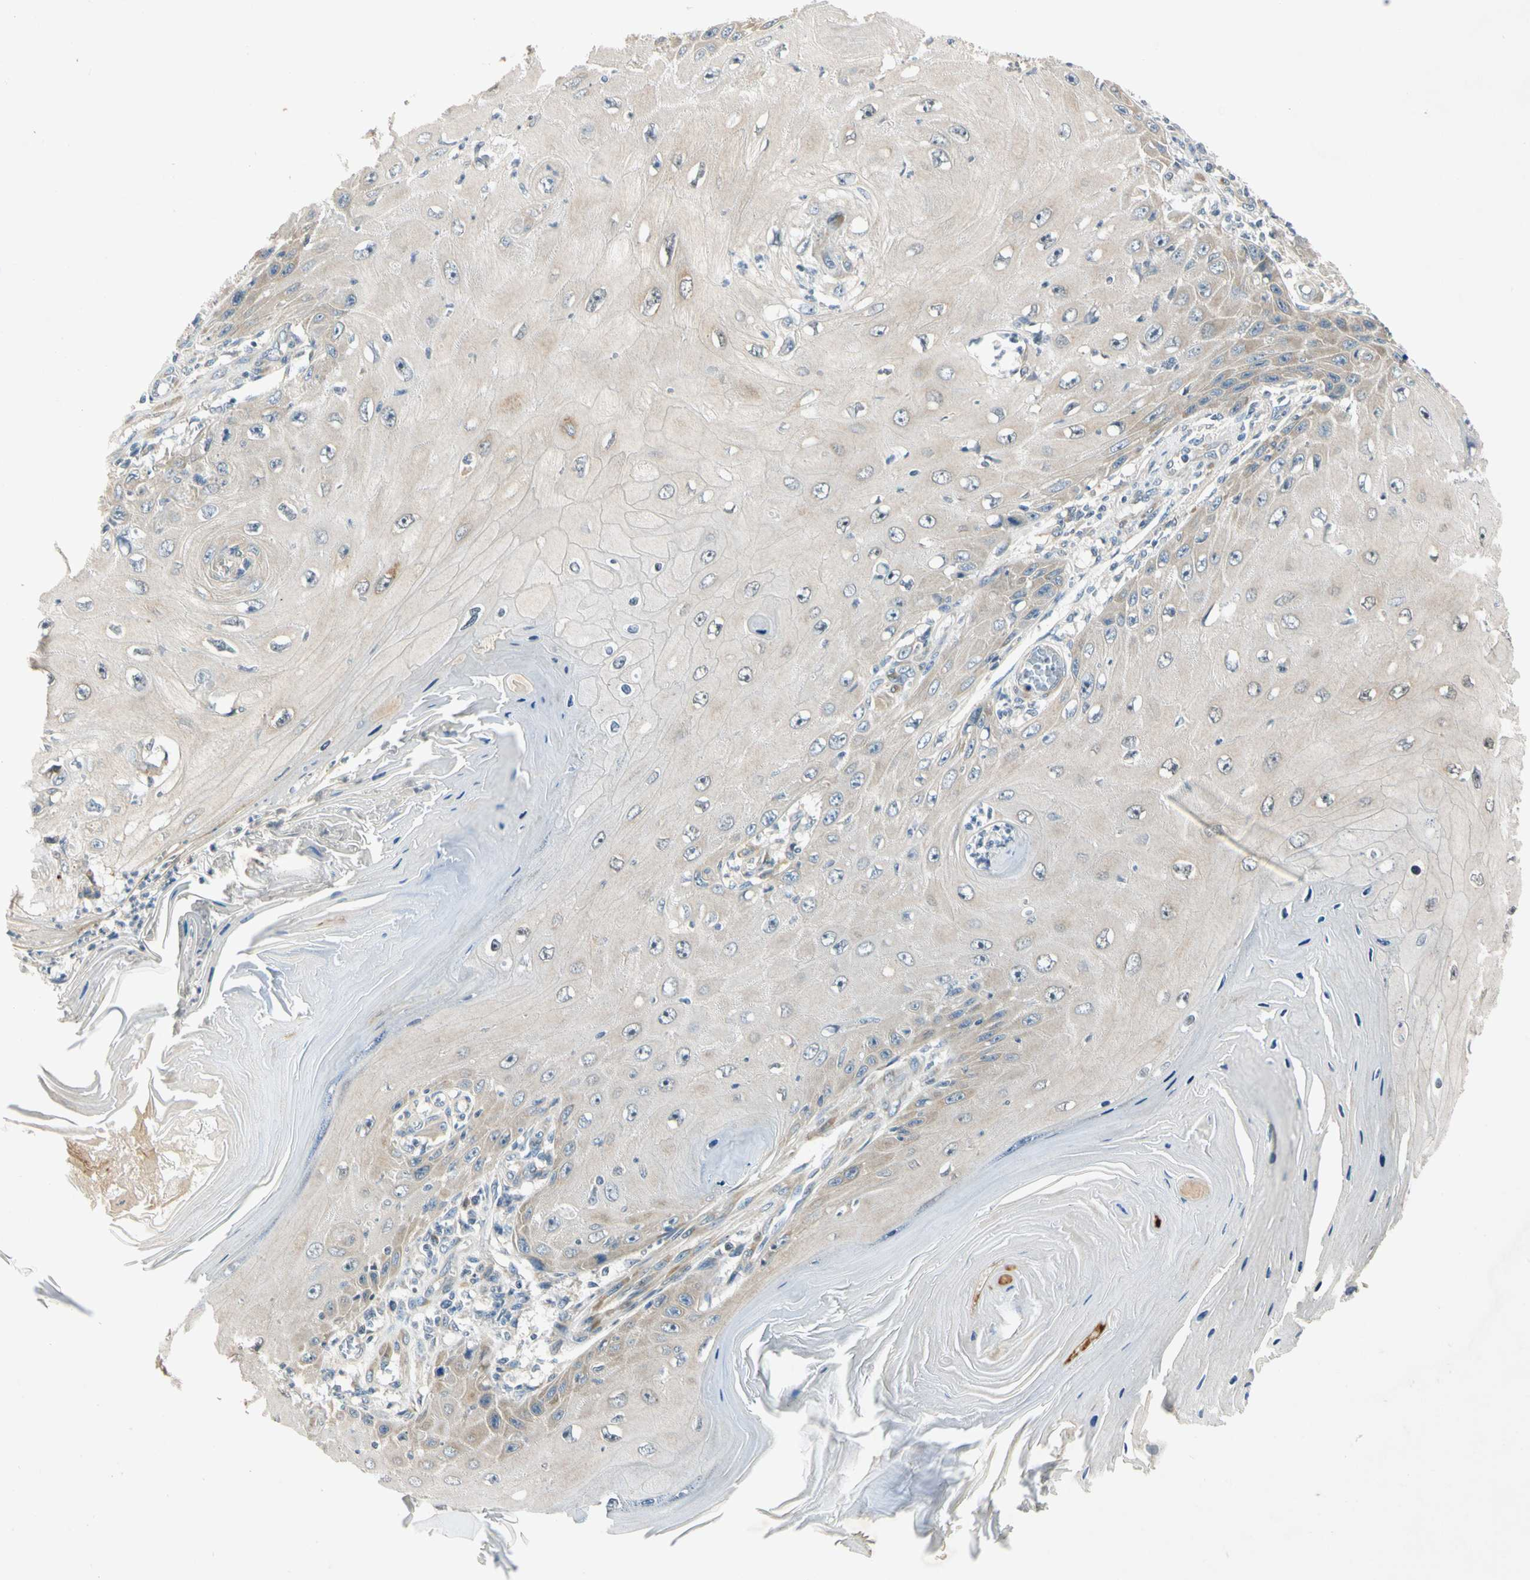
{"staining": {"intensity": "weak", "quantity": "25%-75%", "location": "cytoplasmic/membranous"}, "tissue": "skin cancer", "cell_type": "Tumor cells", "image_type": "cancer", "snomed": [{"axis": "morphology", "description": "Squamous cell carcinoma, NOS"}, {"axis": "topography", "description": "Skin"}], "caption": "Squamous cell carcinoma (skin) stained for a protein (brown) shows weak cytoplasmic/membranous positive positivity in approximately 25%-75% of tumor cells.", "gene": "RPS6KB2", "patient": {"sex": "female", "age": 73}}